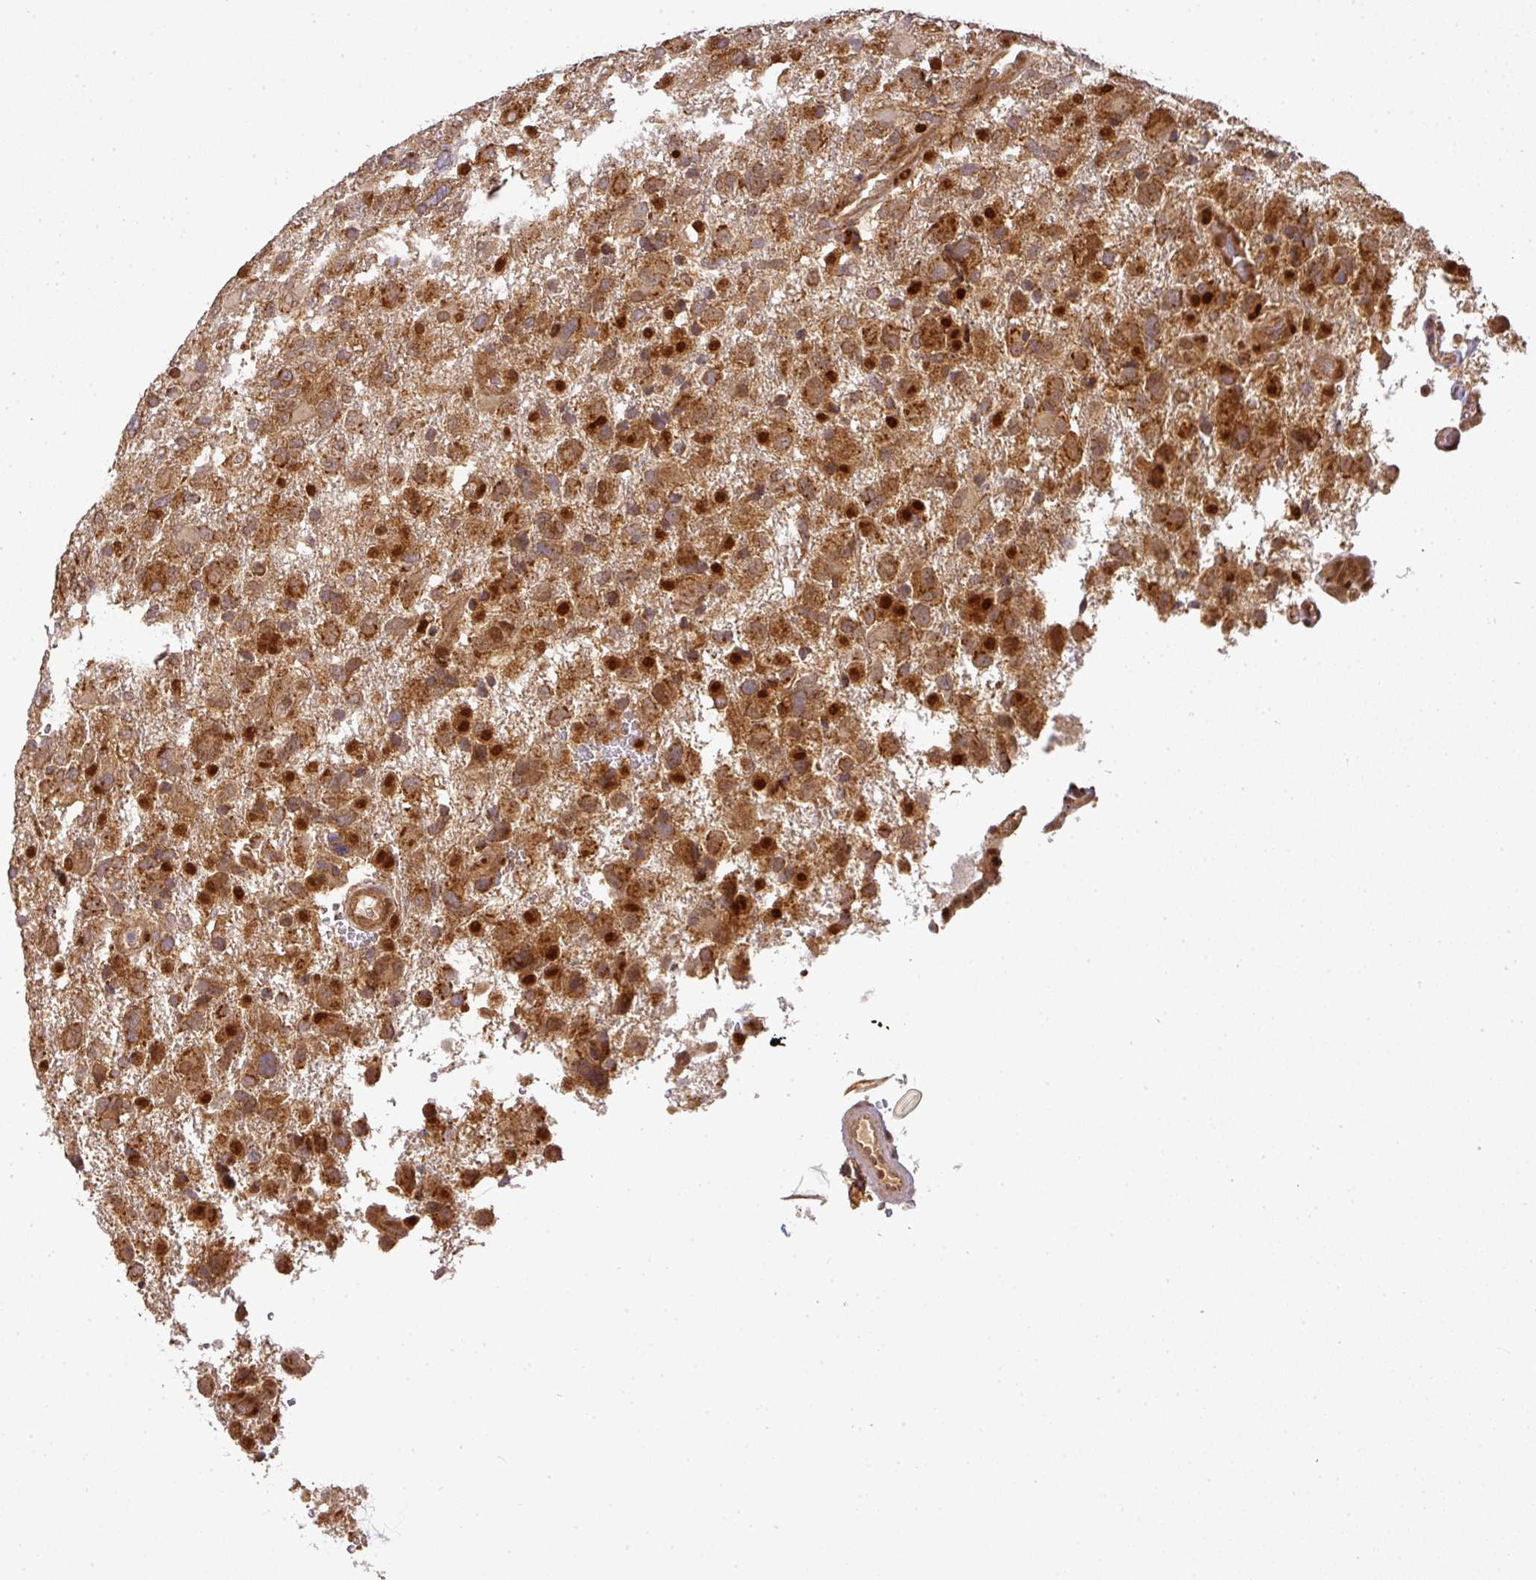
{"staining": {"intensity": "strong", "quantity": ">75%", "location": "cytoplasmic/membranous"}, "tissue": "glioma", "cell_type": "Tumor cells", "image_type": "cancer", "snomed": [{"axis": "morphology", "description": "Glioma, malignant, High grade"}, {"axis": "topography", "description": "Brain"}], "caption": "Immunohistochemistry (IHC) micrograph of neoplastic tissue: human glioma stained using immunohistochemistry (IHC) demonstrates high levels of strong protein expression localized specifically in the cytoplasmic/membranous of tumor cells, appearing as a cytoplasmic/membranous brown color.", "gene": "MALSU1", "patient": {"sex": "male", "age": 61}}